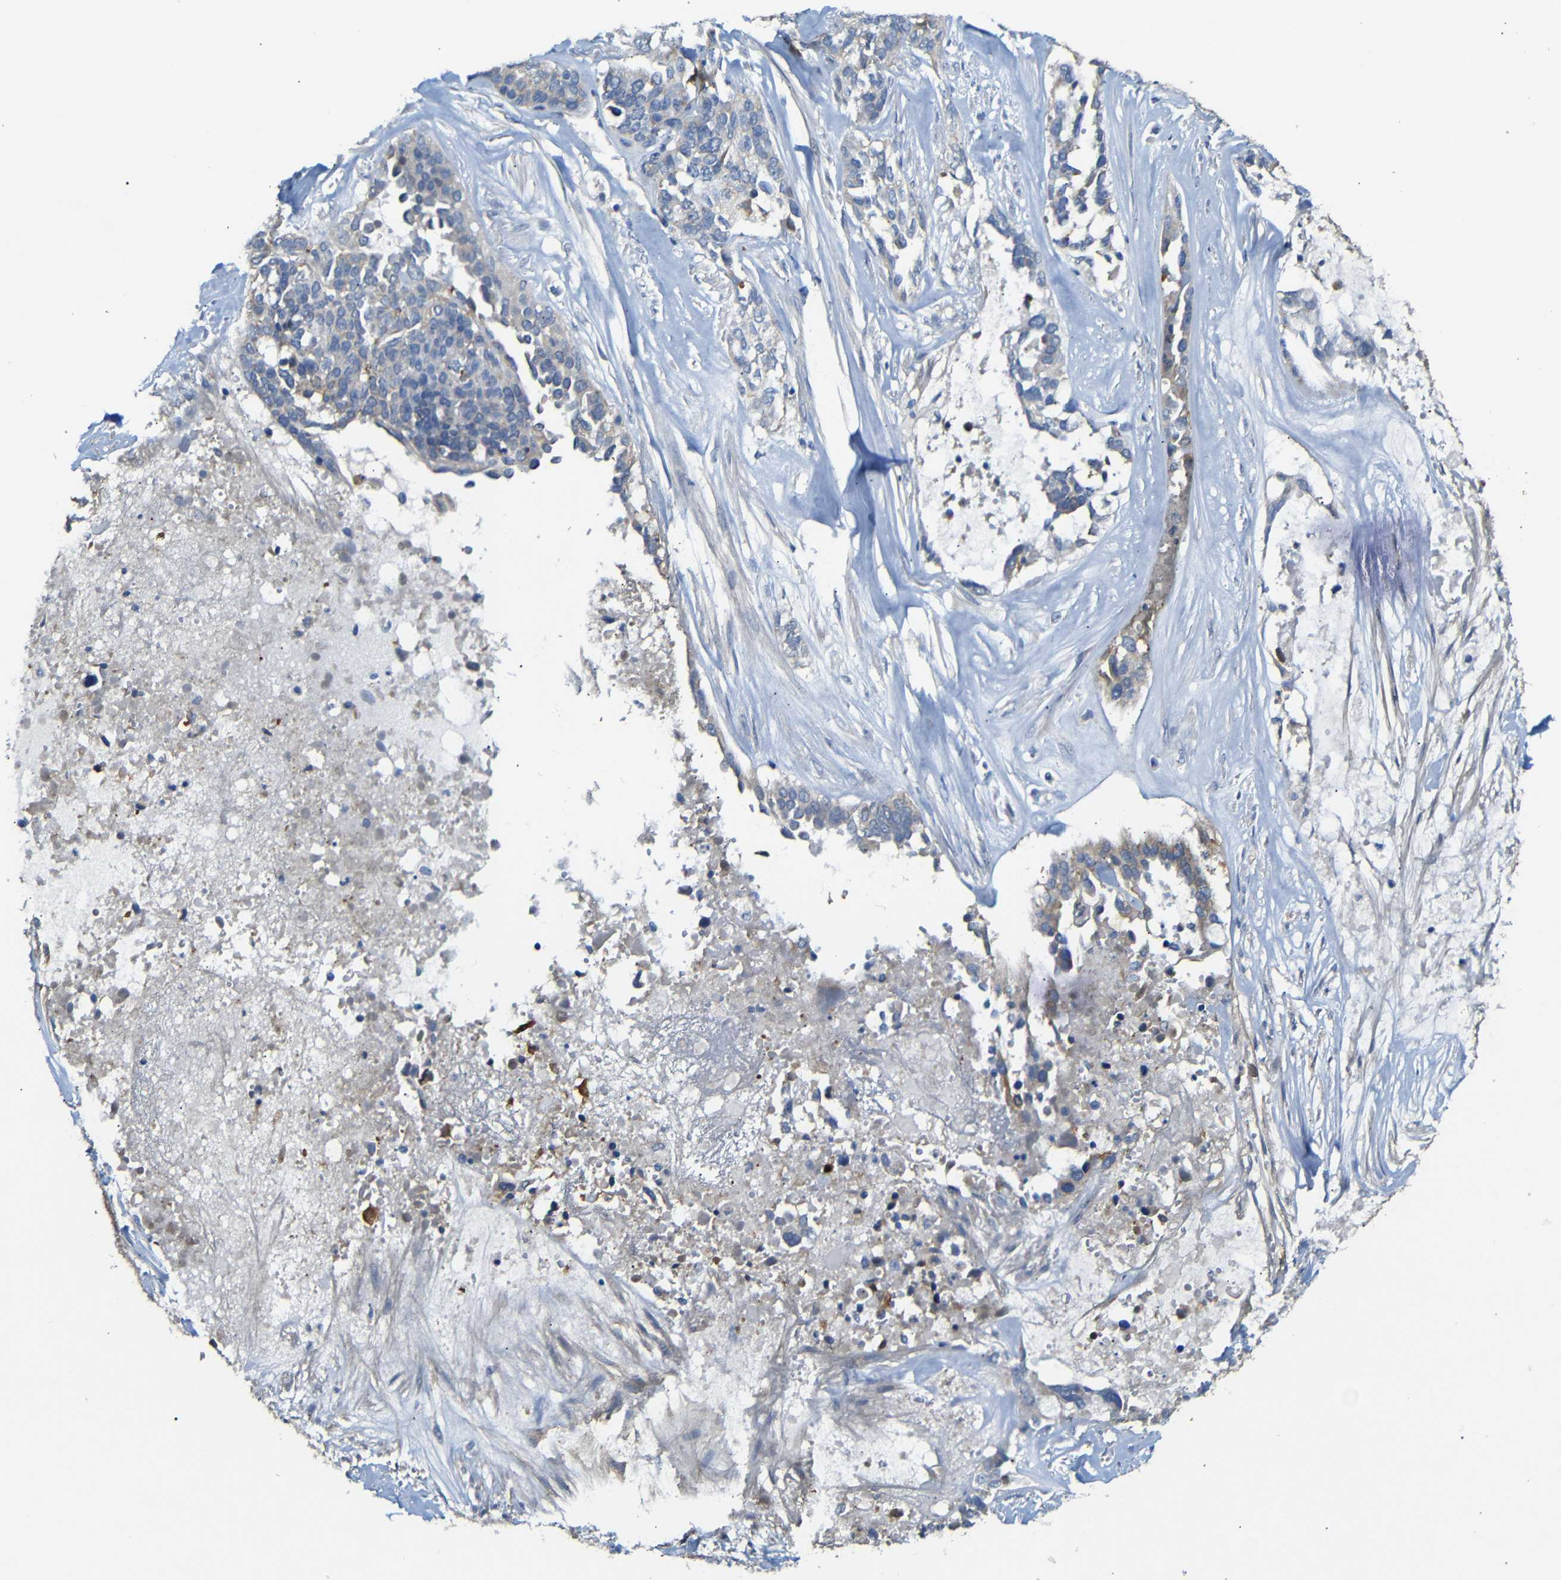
{"staining": {"intensity": "weak", "quantity": "25%-75%", "location": "cytoplasmic/membranous"}, "tissue": "ovarian cancer", "cell_type": "Tumor cells", "image_type": "cancer", "snomed": [{"axis": "morphology", "description": "Cystadenocarcinoma, serous, NOS"}, {"axis": "topography", "description": "Ovary"}], "caption": "Serous cystadenocarcinoma (ovarian) tissue shows weak cytoplasmic/membranous positivity in approximately 25%-75% of tumor cells, visualized by immunohistochemistry.", "gene": "ALOX15", "patient": {"sex": "female", "age": 44}}